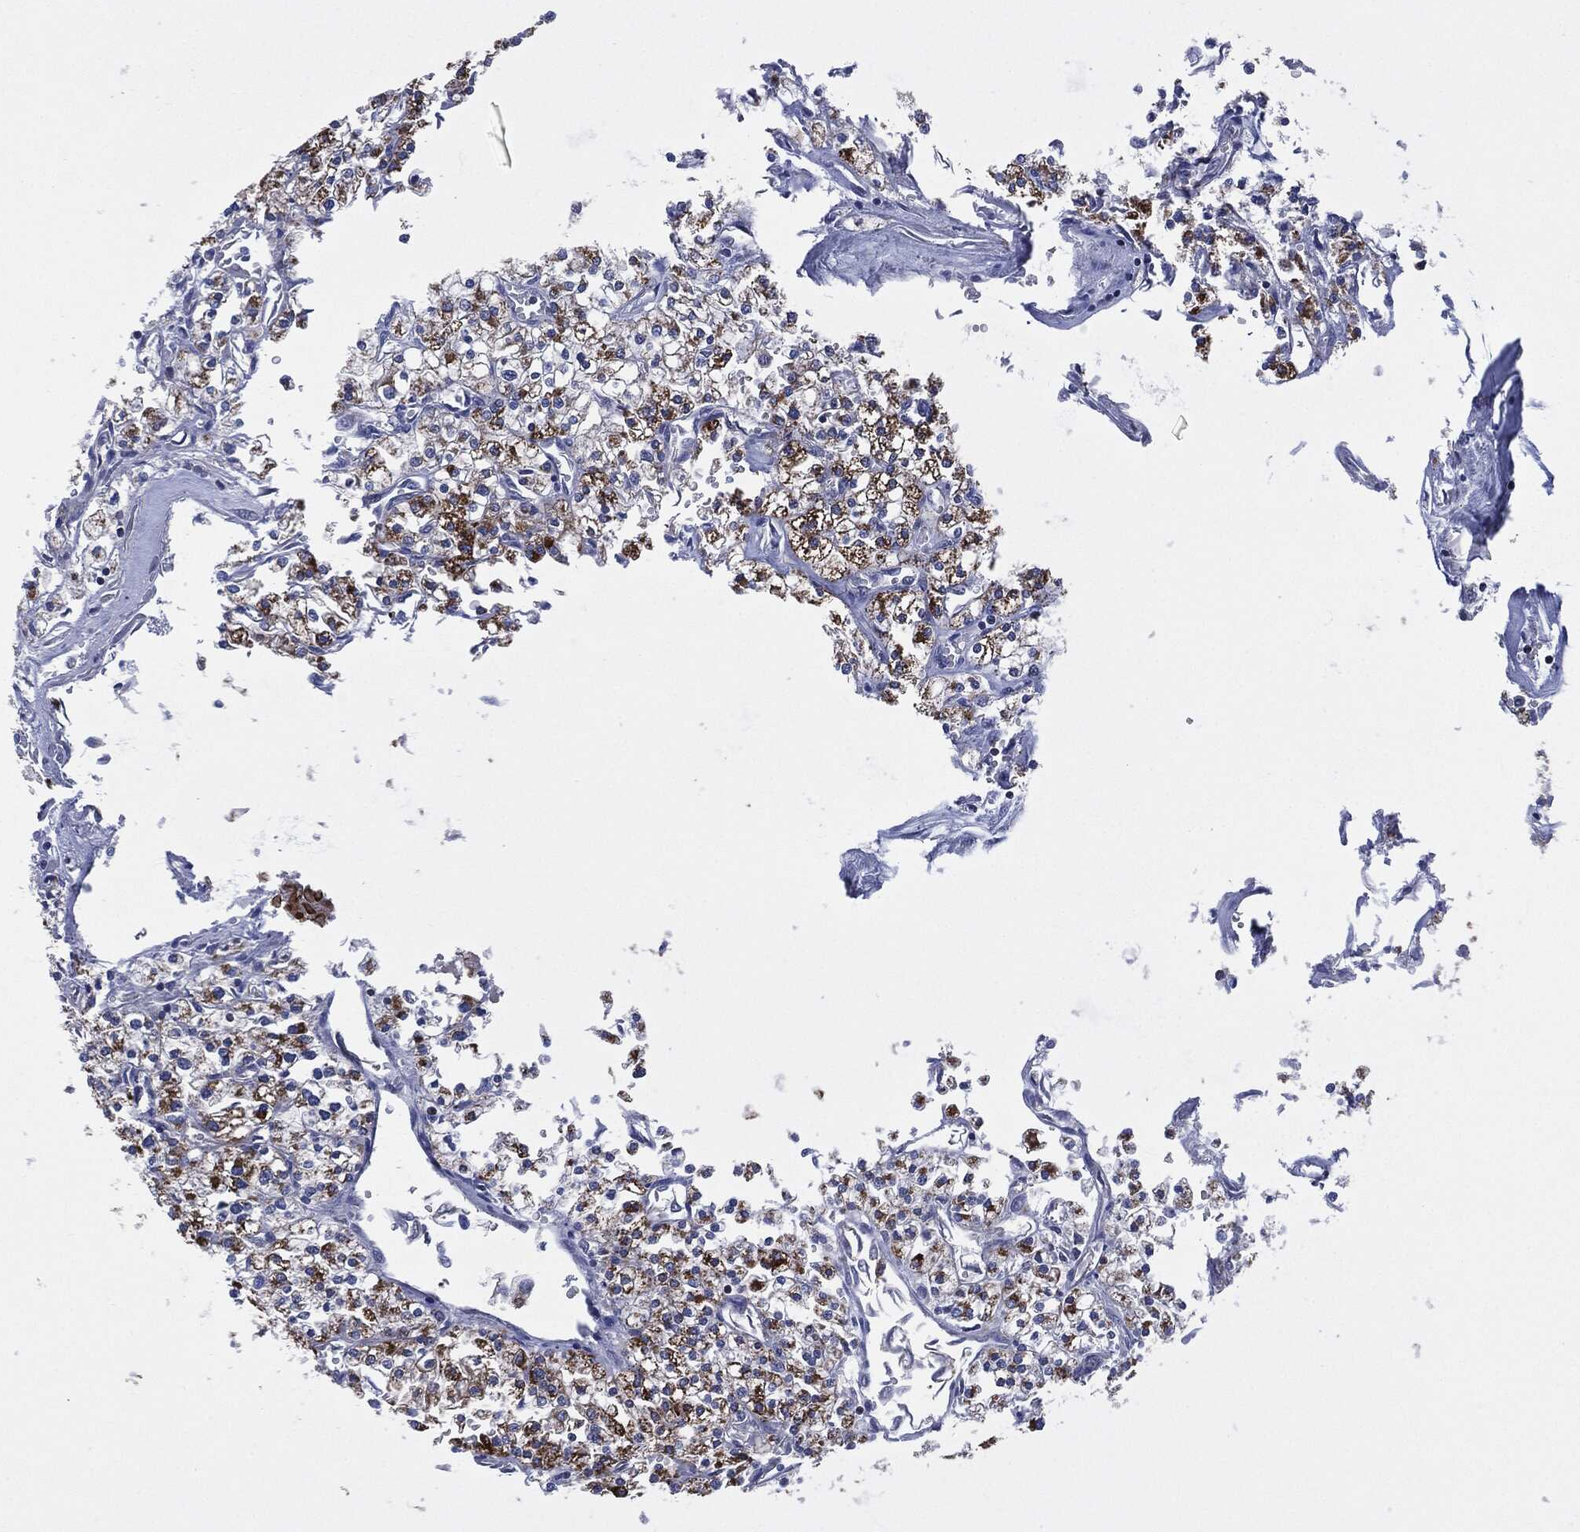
{"staining": {"intensity": "strong", "quantity": "<25%", "location": "cytoplasmic/membranous"}, "tissue": "renal cancer", "cell_type": "Tumor cells", "image_type": "cancer", "snomed": [{"axis": "morphology", "description": "Adenocarcinoma, NOS"}, {"axis": "topography", "description": "Kidney"}], "caption": "Strong cytoplasmic/membranous protein positivity is seen in approximately <25% of tumor cells in adenocarcinoma (renal). The staining was performed using DAB (3,3'-diaminobenzidine), with brown indicating positive protein expression. Nuclei are stained blue with hematoxylin.", "gene": "SHROOM2", "patient": {"sex": "male", "age": 80}}